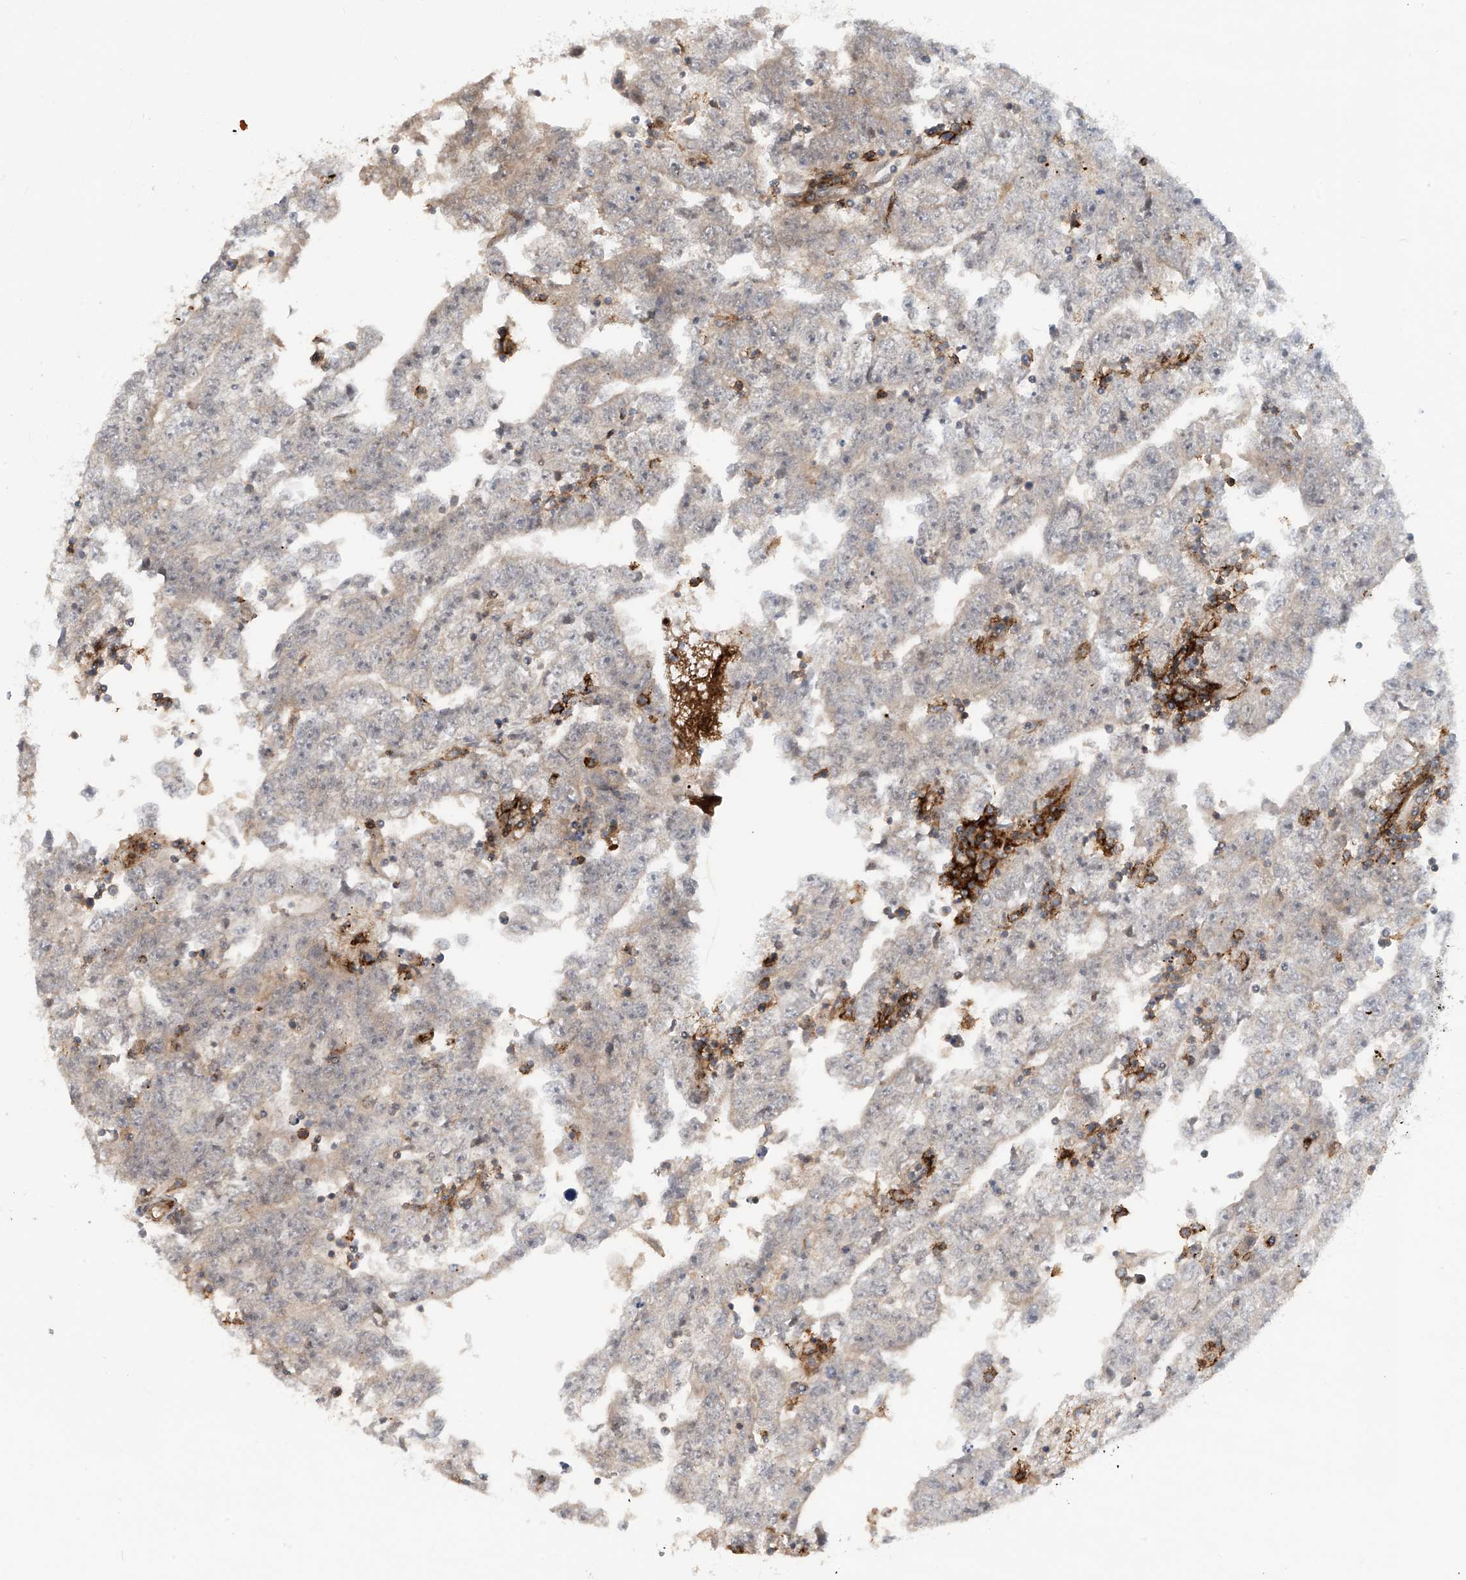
{"staining": {"intensity": "negative", "quantity": "none", "location": "none"}, "tissue": "testis cancer", "cell_type": "Tumor cells", "image_type": "cancer", "snomed": [{"axis": "morphology", "description": "Carcinoma, Embryonal, NOS"}, {"axis": "topography", "description": "Testis"}], "caption": "Testis cancer (embryonal carcinoma) was stained to show a protein in brown. There is no significant staining in tumor cells.", "gene": "LAGE3", "patient": {"sex": "male", "age": 25}}